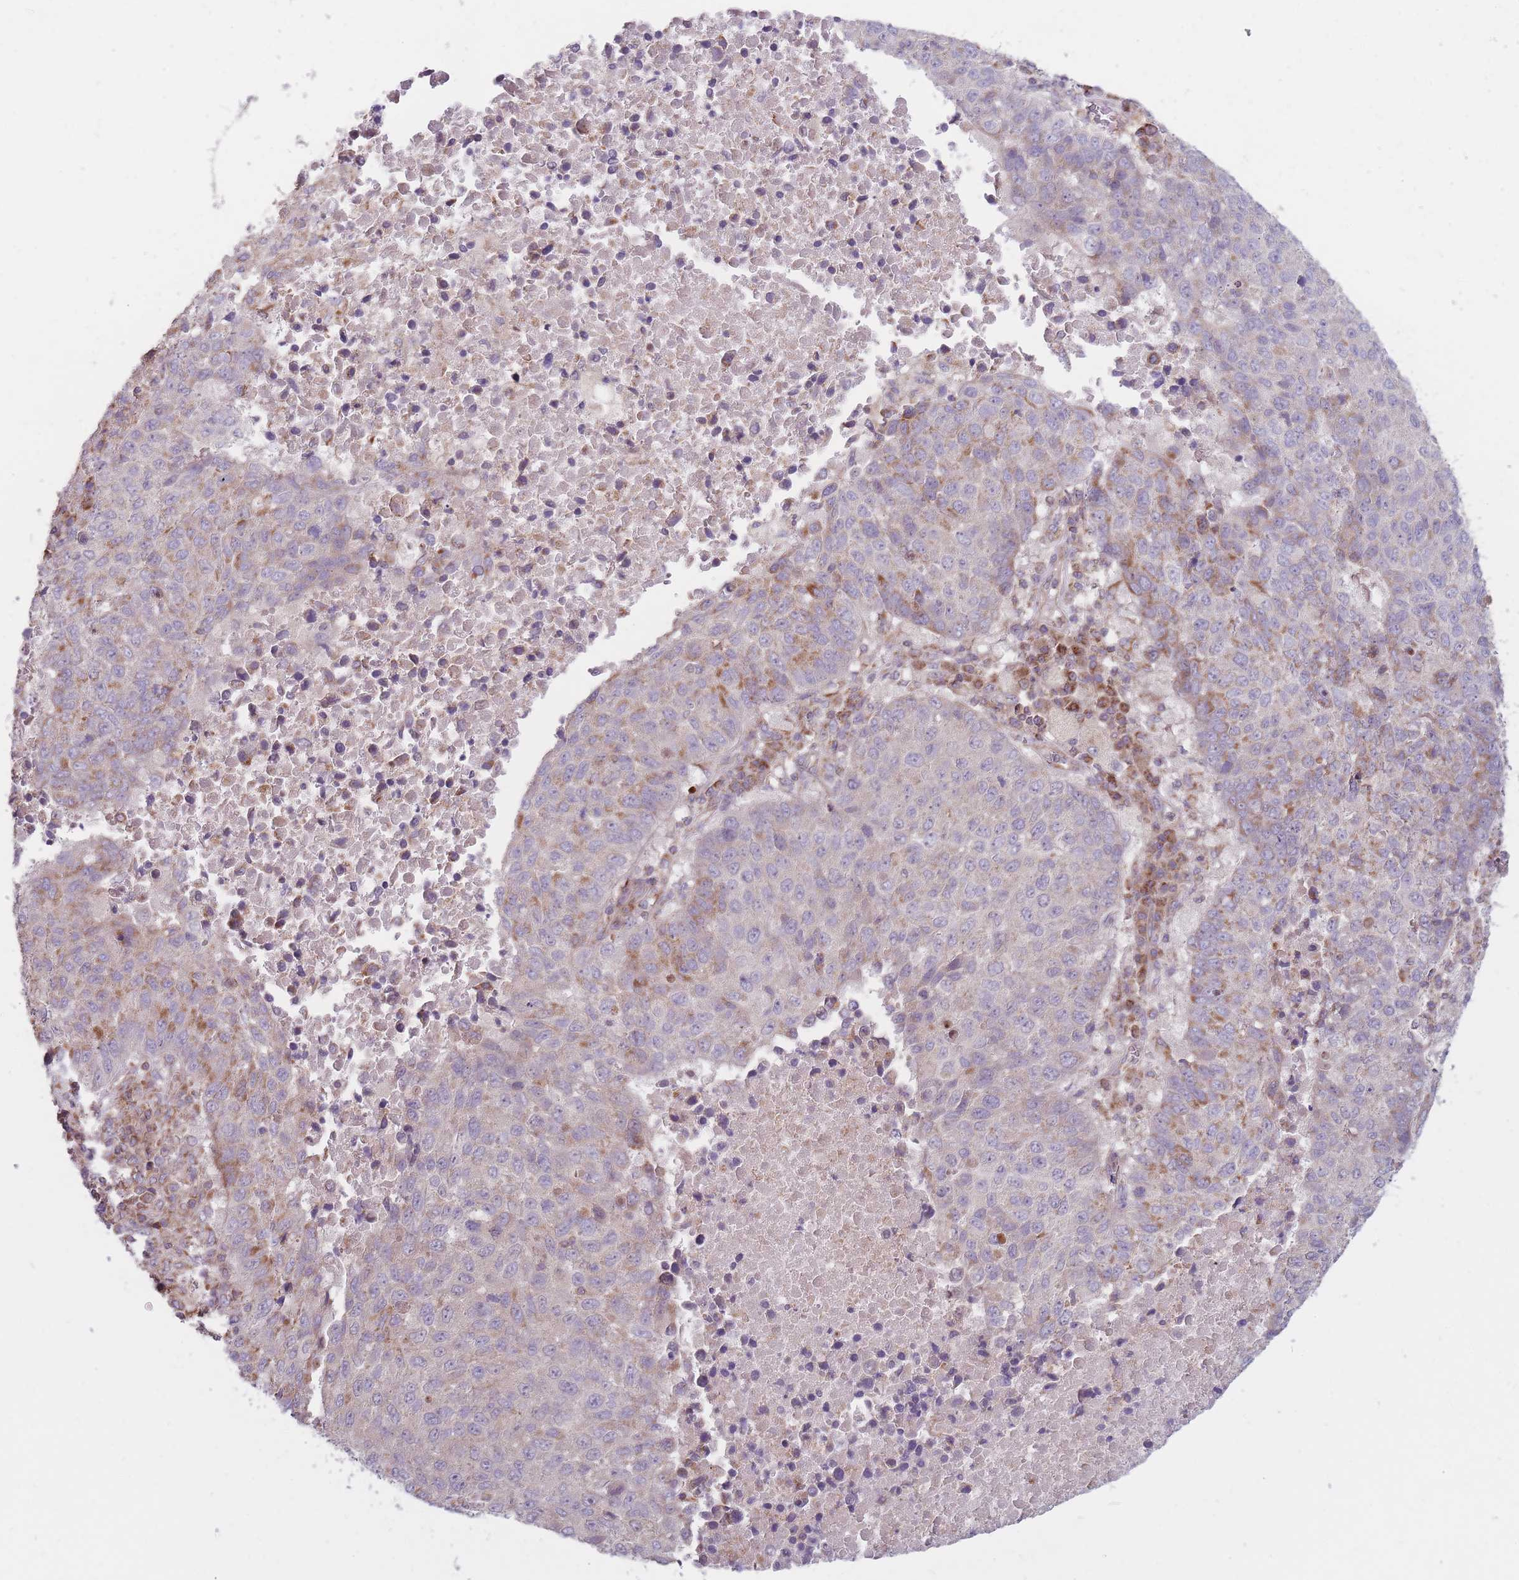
{"staining": {"intensity": "moderate", "quantity": "25%-75%", "location": "cytoplasmic/membranous"}, "tissue": "lung cancer", "cell_type": "Tumor cells", "image_type": "cancer", "snomed": [{"axis": "morphology", "description": "Squamous cell carcinoma, NOS"}, {"axis": "topography", "description": "Lung"}], "caption": "Tumor cells display medium levels of moderate cytoplasmic/membranous positivity in about 25%-75% of cells in human lung squamous cell carcinoma. (Brightfield microscopy of DAB IHC at high magnification).", "gene": "NDUFA9", "patient": {"sex": "male", "age": 73}}